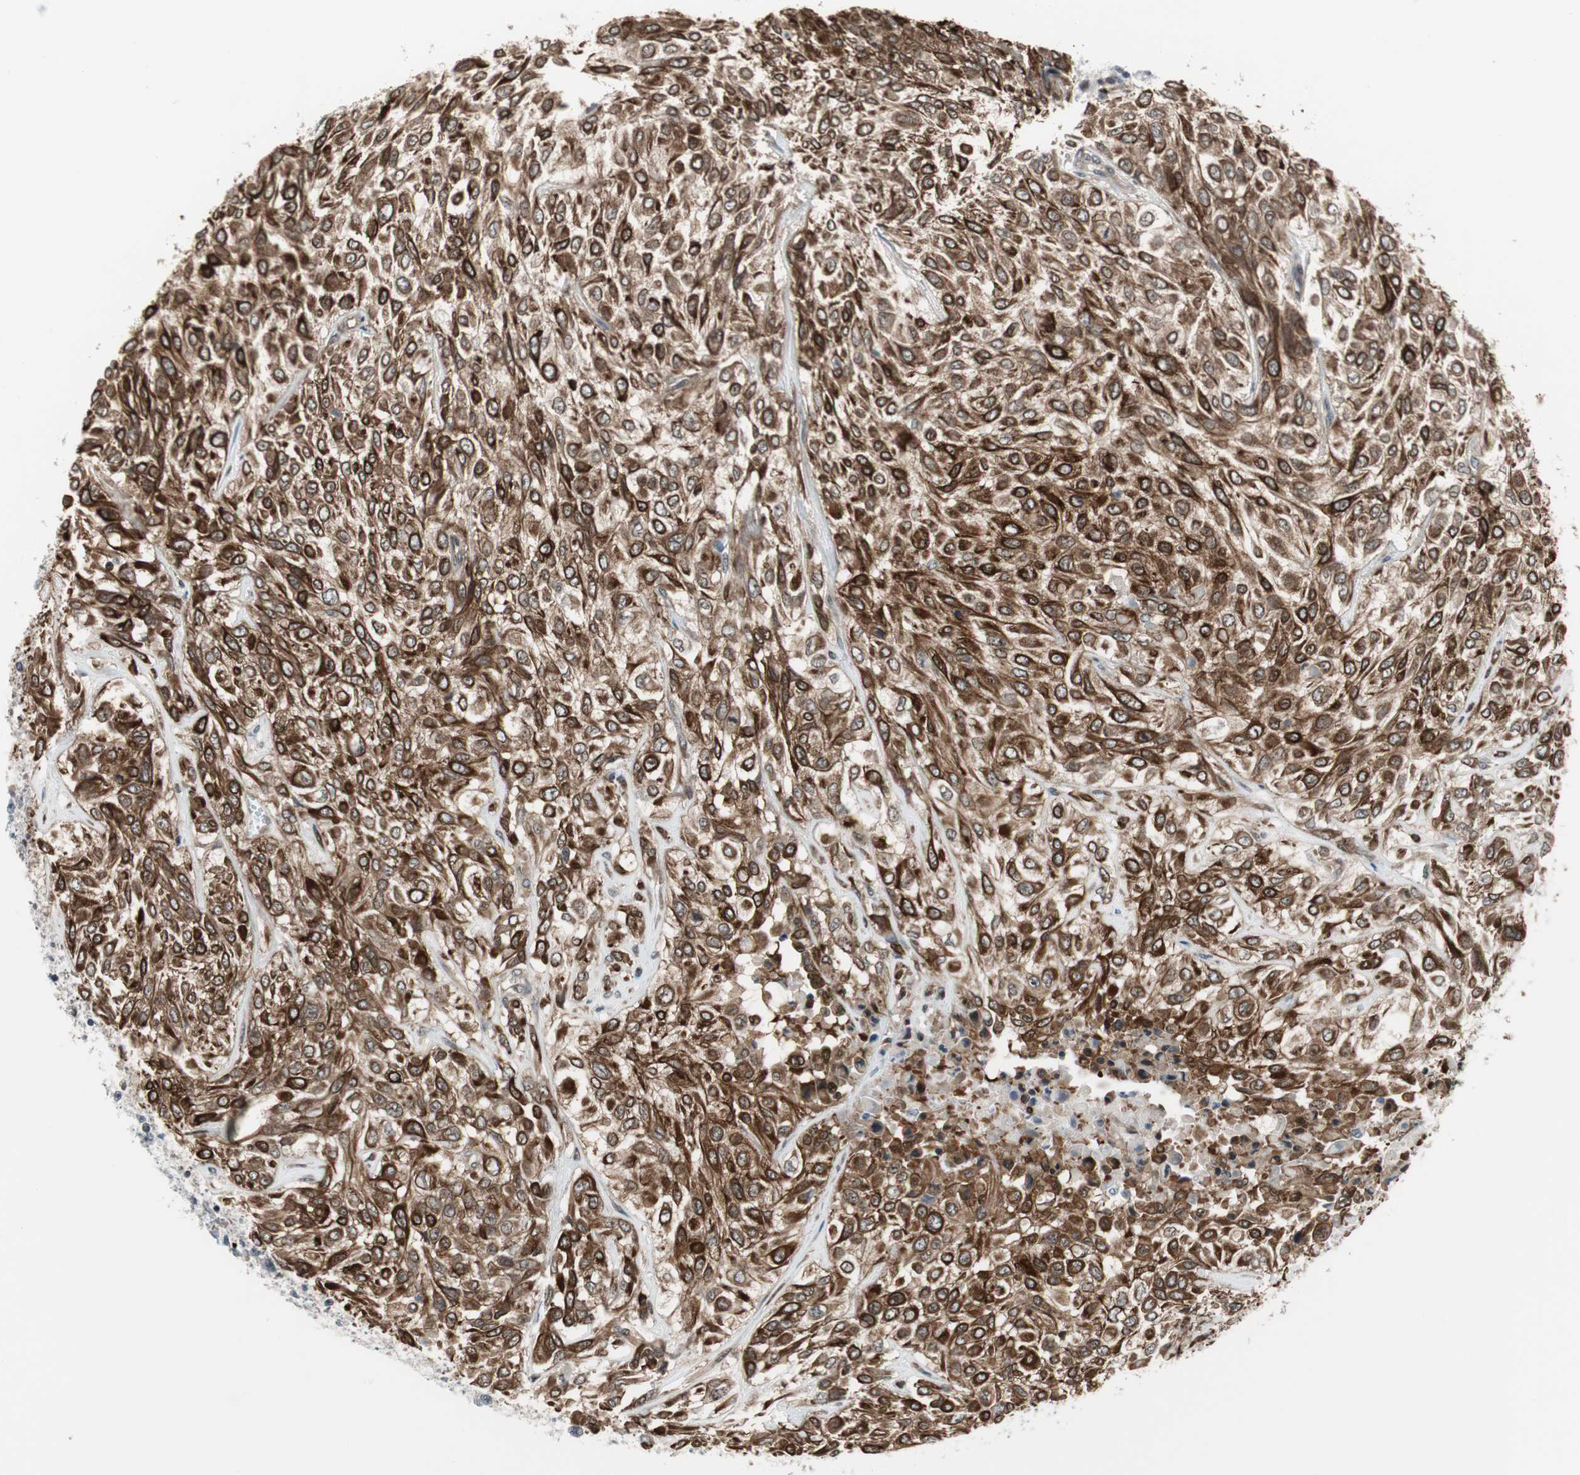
{"staining": {"intensity": "strong", "quantity": ">75%", "location": "cytoplasmic/membranous"}, "tissue": "urothelial cancer", "cell_type": "Tumor cells", "image_type": "cancer", "snomed": [{"axis": "morphology", "description": "Urothelial carcinoma, High grade"}, {"axis": "topography", "description": "Urinary bladder"}], "caption": "Protein analysis of high-grade urothelial carcinoma tissue reveals strong cytoplasmic/membranous positivity in approximately >75% of tumor cells.", "gene": "ZNF512B", "patient": {"sex": "male", "age": 57}}